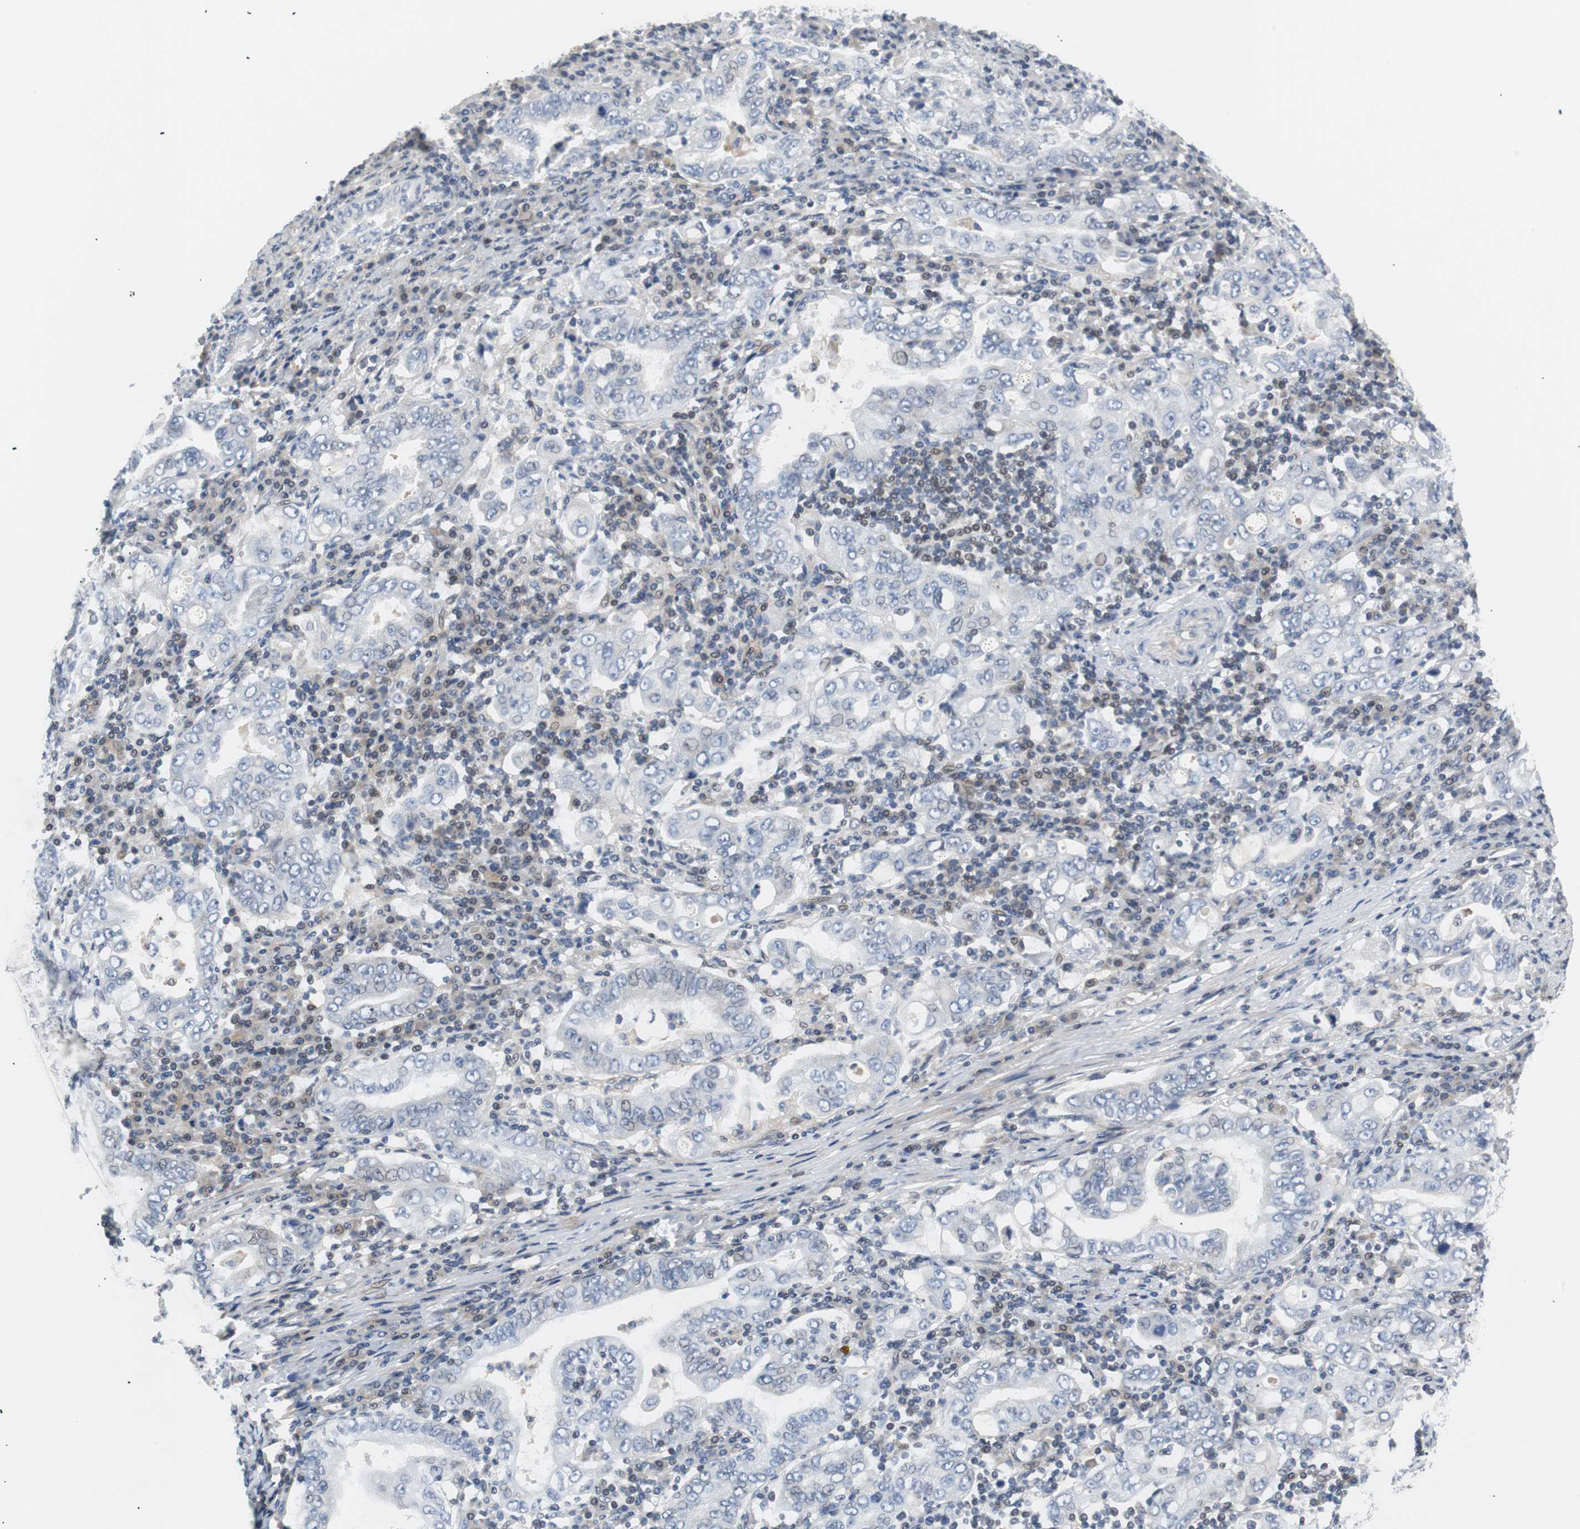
{"staining": {"intensity": "weak", "quantity": "<25%", "location": "nuclear"}, "tissue": "stomach cancer", "cell_type": "Tumor cells", "image_type": "cancer", "snomed": [{"axis": "morphology", "description": "Normal tissue, NOS"}, {"axis": "morphology", "description": "Adenocarcinoma, NOS"}, {"axis": "topography", "description": "Esophagus"}, {"axis": "topography", "description": "Stomach, upper"}, {"axis": "topography", "description": "Peripheral nerve tissue"}], "caption": "A photomicrograph of stomach cancer stained for a protein exhibits no brown staining in tumor cells.", "gene": "MAP2K4", "patient": {"sex": "male", "age": 62}}